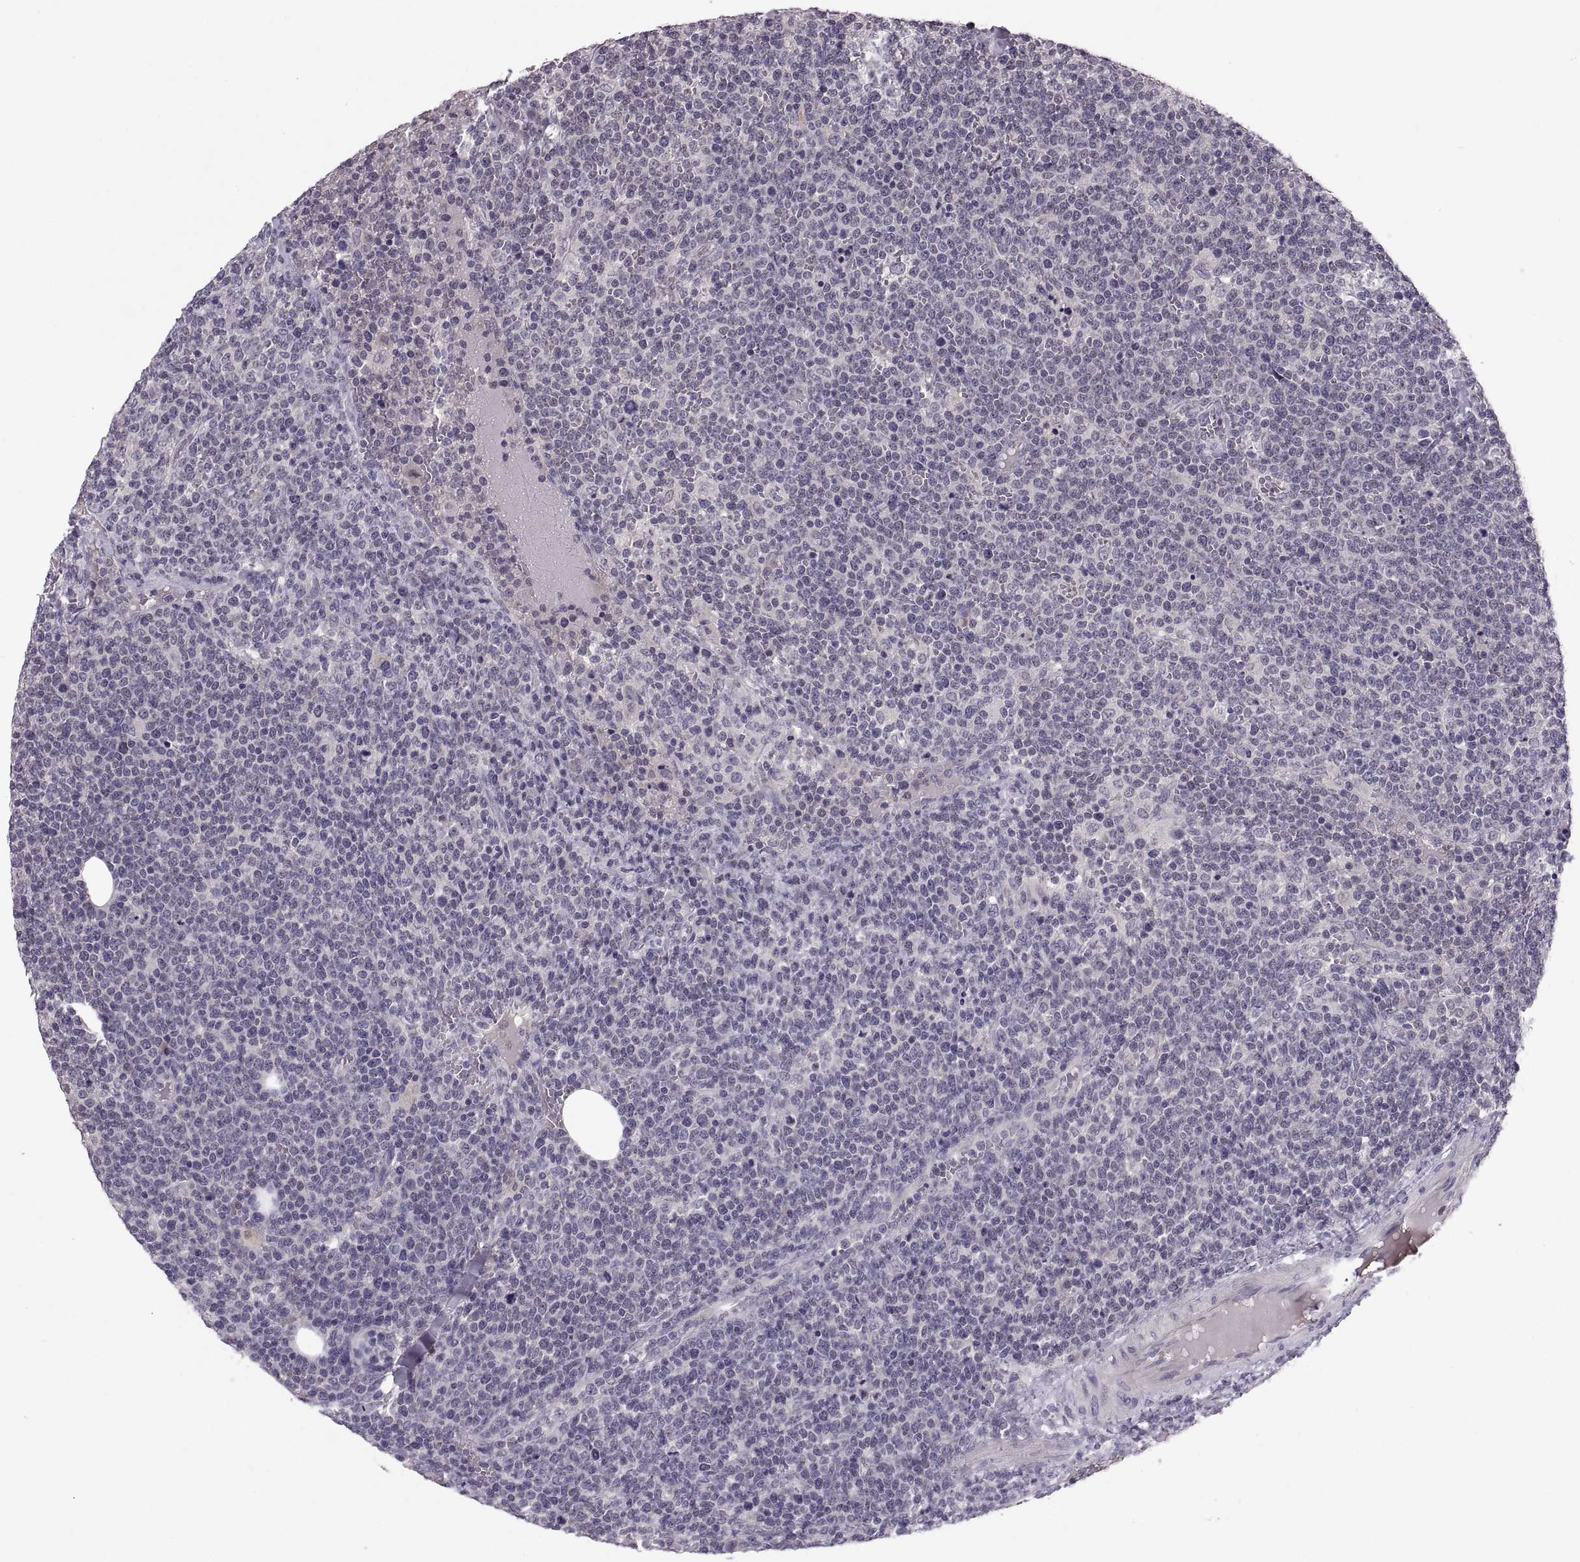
{"staining": {"intensity": "negative", "quantity": "none", "location": "none"}, "tissue": "lymphoma", "cell_type": "Tumor cells", "image_type": "cancer", "snomed": [{"axis": "morphology", "description": "Malignant lymphoma, non-Hodgkin's type, High grade"}, {"axis": "topography", "description": "Lymph node"}], "caption": "This is a micrograph of IHC staining of malignant lymphoma, non-Hodgkin's type (high-grade), which shows no positivity in tumor cells.", "gene": "PAX2", "patient": {"sex": "male", "age": 61}}